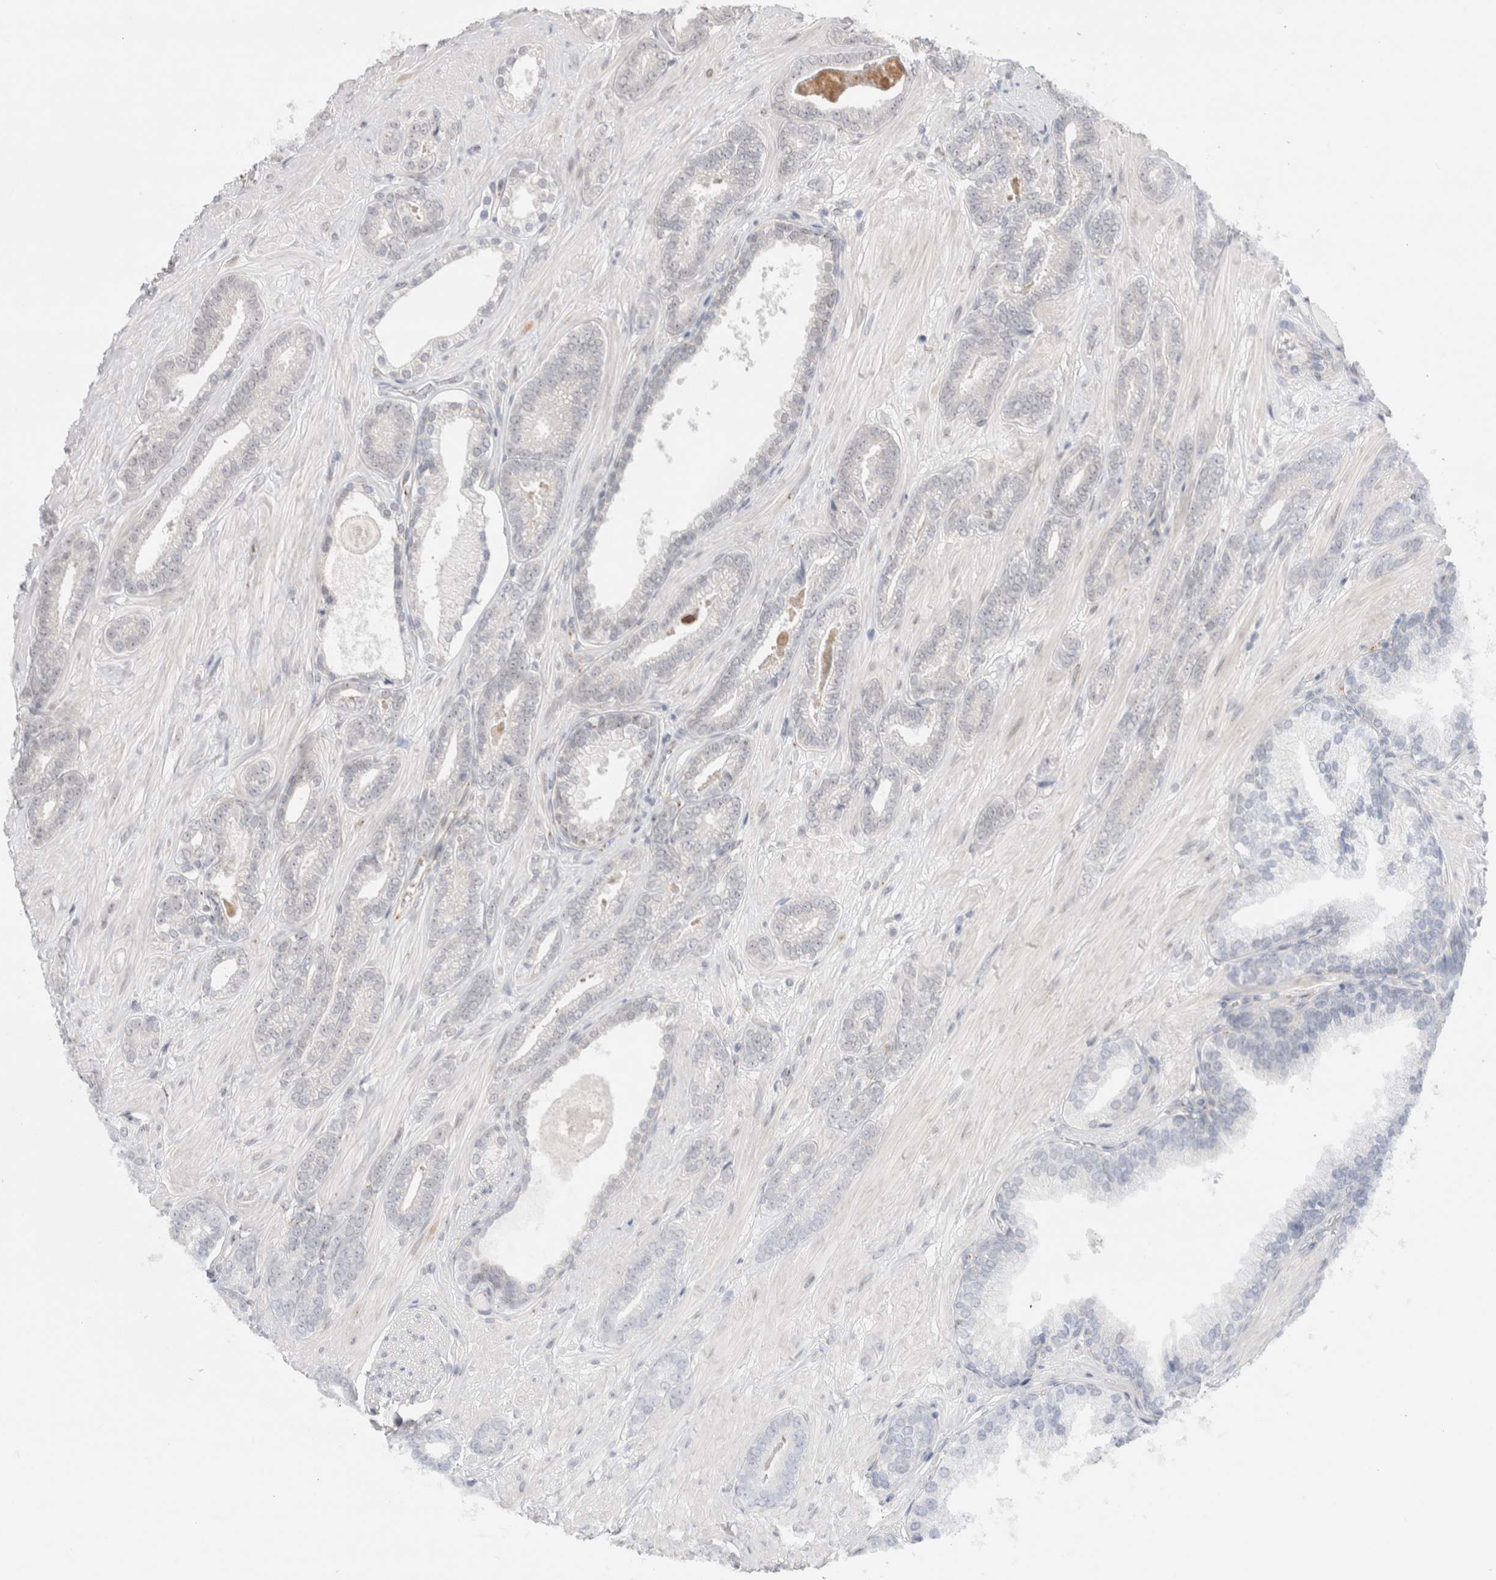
{"staining": {"intensity": "negative", "quantity": "none", "location": "none"}, "tissue": "prostate cancer", "cell_type": "Tumor cells", "image_type": "cancer", "snomed": [{"axis": "morphology", "description": "Adenocarcinoma, Low grade"}, {"axis": "topography", "description": "Prostate"}], "caption": "This photomicrograph is of prostate low-grade adenocarcinoma stained with IHC to label a protein in brown with the nuclei are counter-stained blue. There is no positivity in tumor cells.", "gene": "BICD2", "patient": {"sex": "male", "age": 71}}